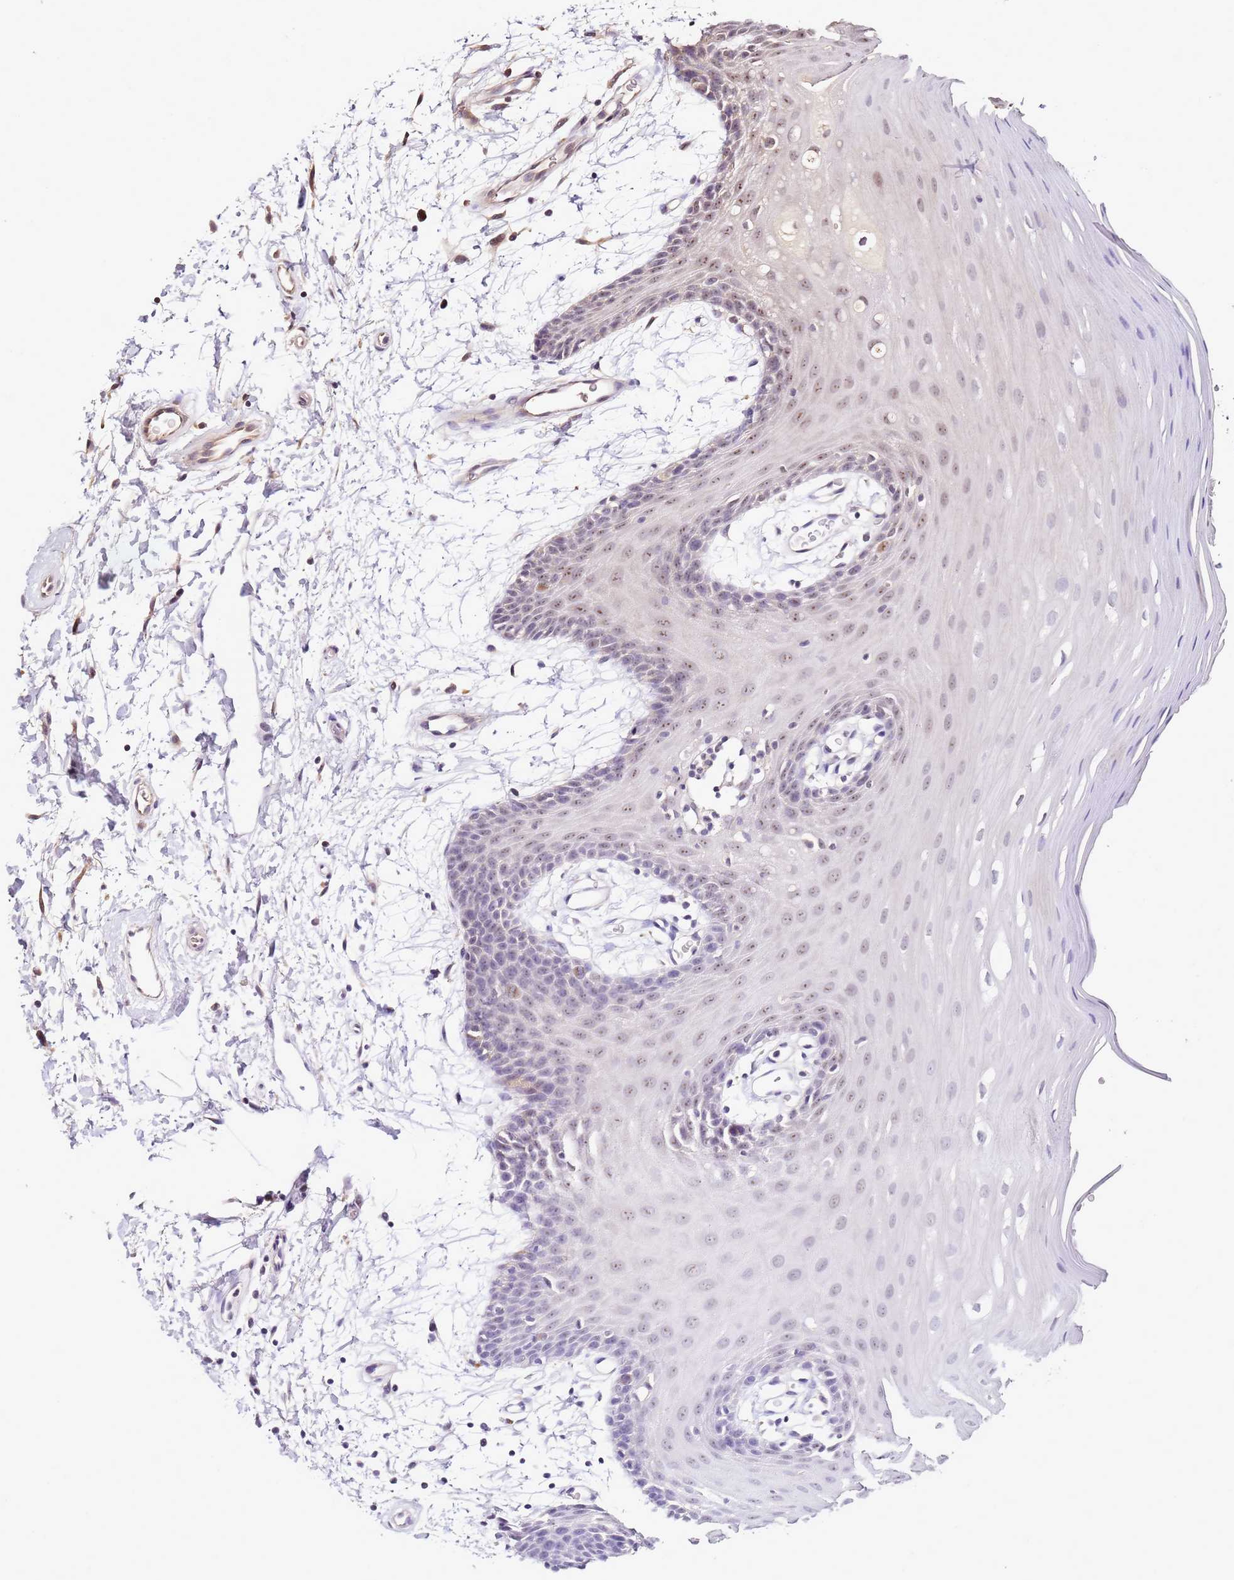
{"staining": {"intensity": "moderate", "quantity": "<25%", "location": "nuclear"}, "tissue": "oral mucosa", "cell_type": "Squamous epithelial cells", "image_type": "normal", "snomed": [{"axis": "morphology", "description": "Normal tissue, NOS"}, {"axis": "topography", "description": "Skeletal muscle"}, {"axis": "topography", "description": "Oral tissue"}, {"axis": "topography", "description": "Salivary gland"}, {"axis": "topography", "description": "Peripheral nerve tissue"}], "caption": "Immunohistochemistry of benign human oral mucosa displays low levels of moderate nuclear staining in about <25% of squamous epithelial cells.", "gene": "DDX27", "patient": {"sex": "male", "age": 54}}